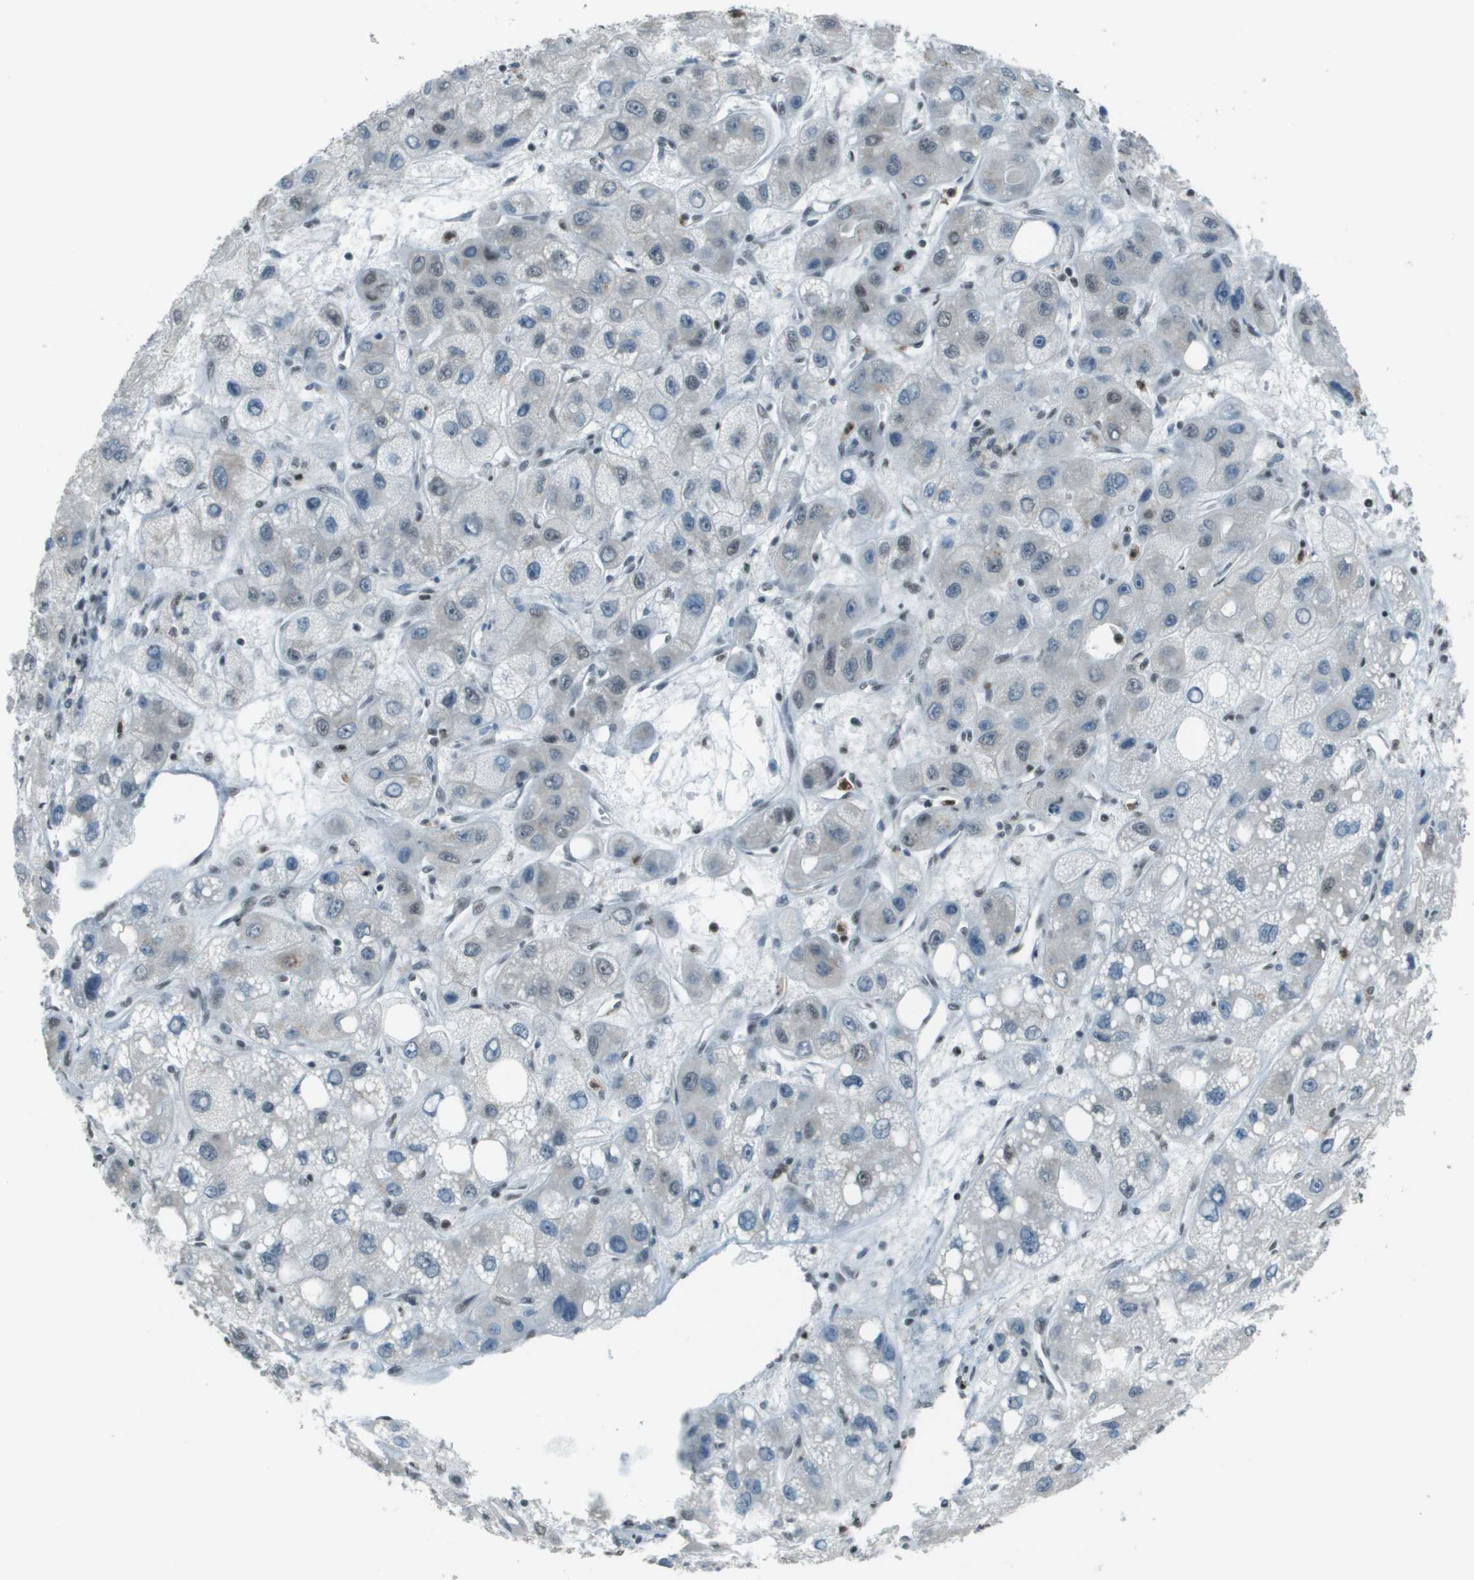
{"staining": {"intensity": "negative", "quantity": "none", "location": "none"}, "tissue": "liver cancer", "cell_type": "Tumor cells", "image_type": "cancer", "snomed": [{"axis": "morphology", "description": "Carcinoma, Hepatocellular, NOS"}, {"axis": "topography", "description": "Liver"}], "caption": "High power microscopy histopathology image of an immunohistochemistry micrograph of liver cancer, revealing no significant positivity in tumor cells. Brightfield microscopy of immunohistochemistry (IHC) stained with DAB (3,3'-diaminobenzidine) (brown) and hematoxylin (blue), captured at high magnification.", "gene": "DEPDC1", "patient": {"sex": "male", "age": 55}}